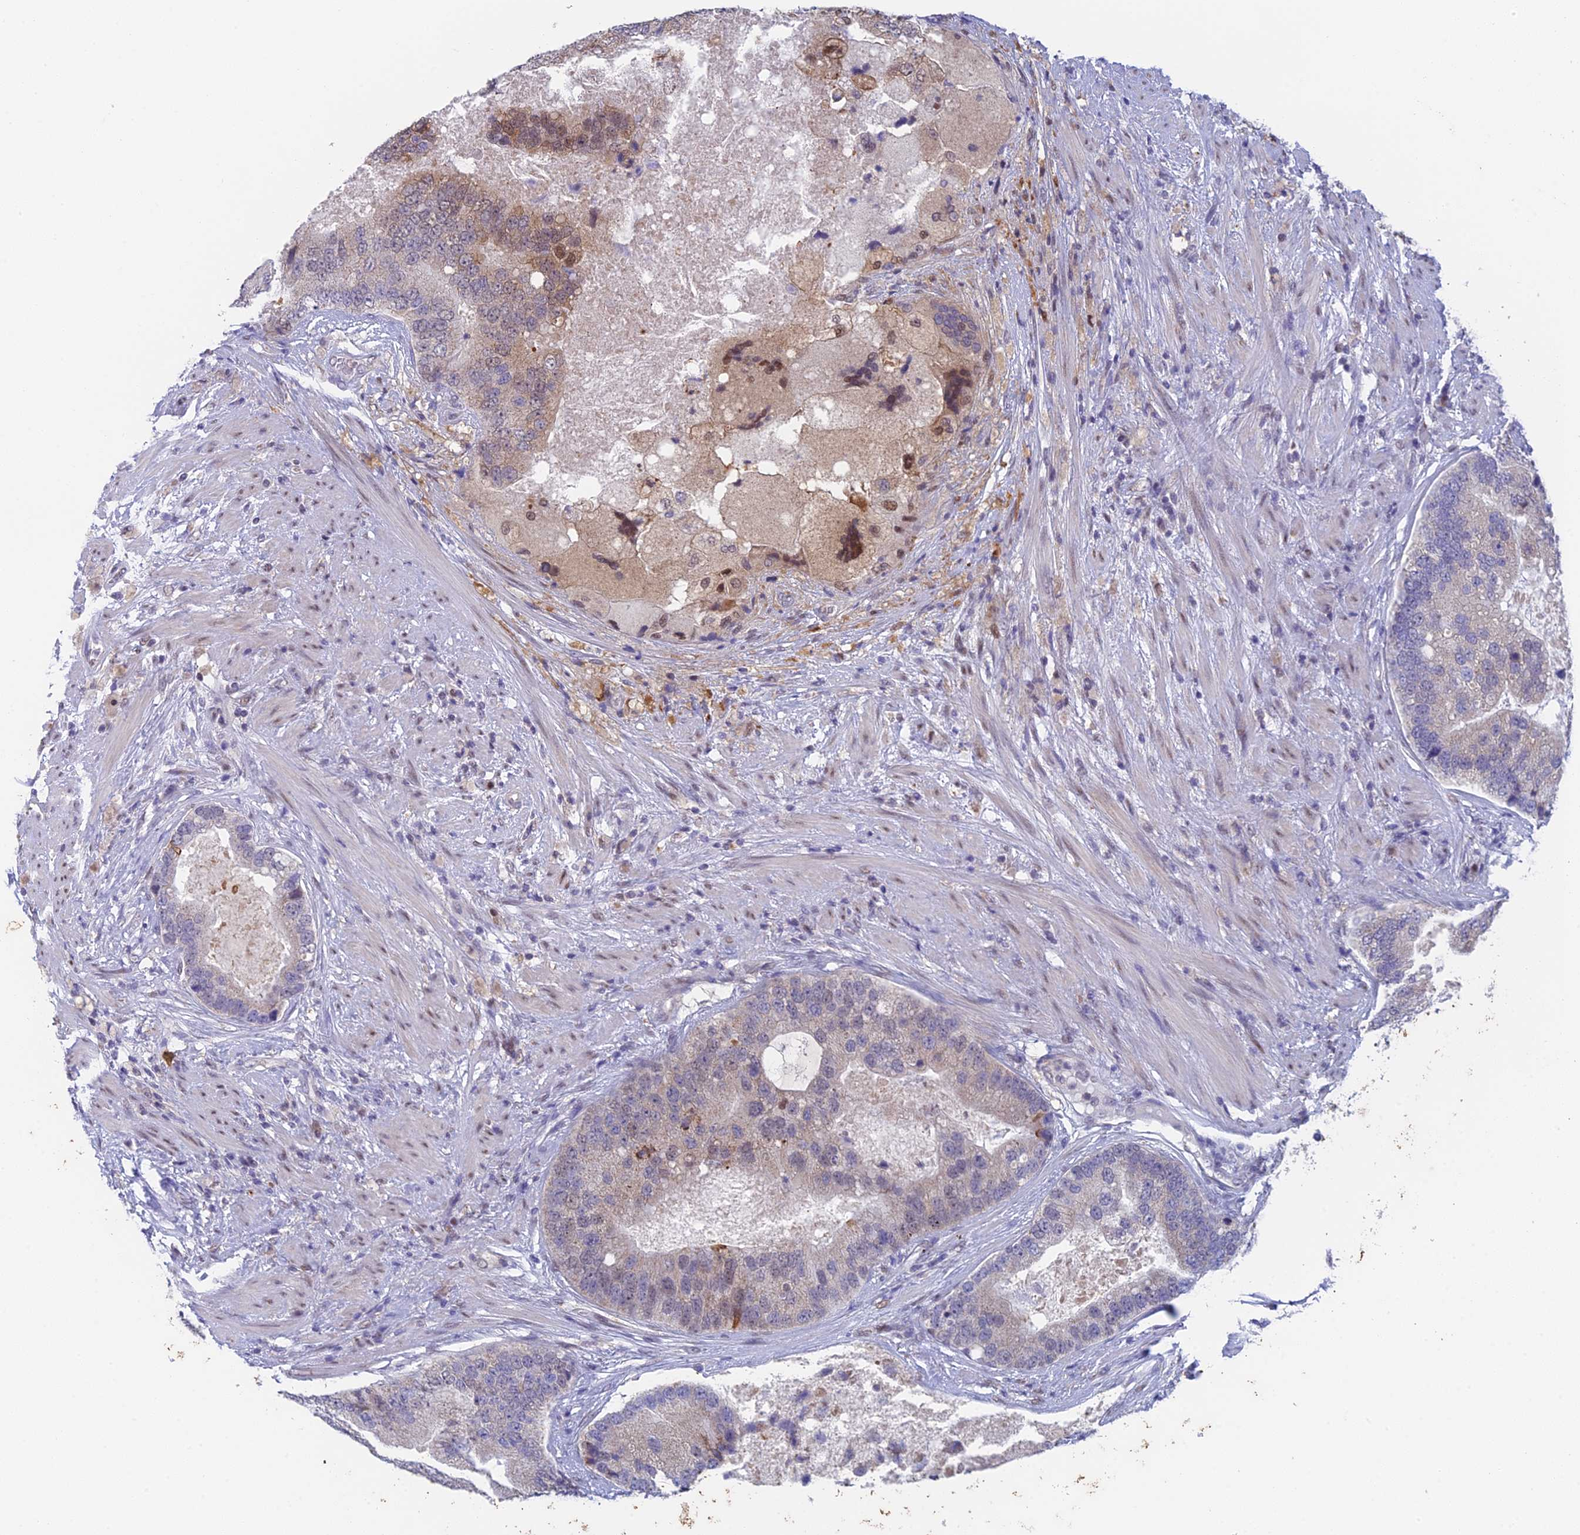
{"staining": {"intensity": "moderate", "quantity": "<25%", "location": "cytoplasmic/membranous,nuclear"}, "tissue": "prostate cancer", "cell_type": "Tumor cells", "image_type": "cancer", "snomed": [{"axis": "morphology", "description": "Adenocarcinoma, High grade"}, {"axis": "topography", "description": "Prostate"}], "caption": "Immunohistochemistry (IHC) staining of prostate cancer (high-grade adenocarcinoma), which demonstrates low levels of moderate cytoplasmic/membranous and nuclear expression in about <25% of tumor cells indicating moderate cytoplasmic/membranous and nuclear protein staining. The staining was performed using DAB (3,3'-diaminobenzidine) (brown) for protein detection and nuclei were counterstained in hematoxylin (blue).", "gene": "MRPL17", "patient": {"sex": "male", "age": 70}}